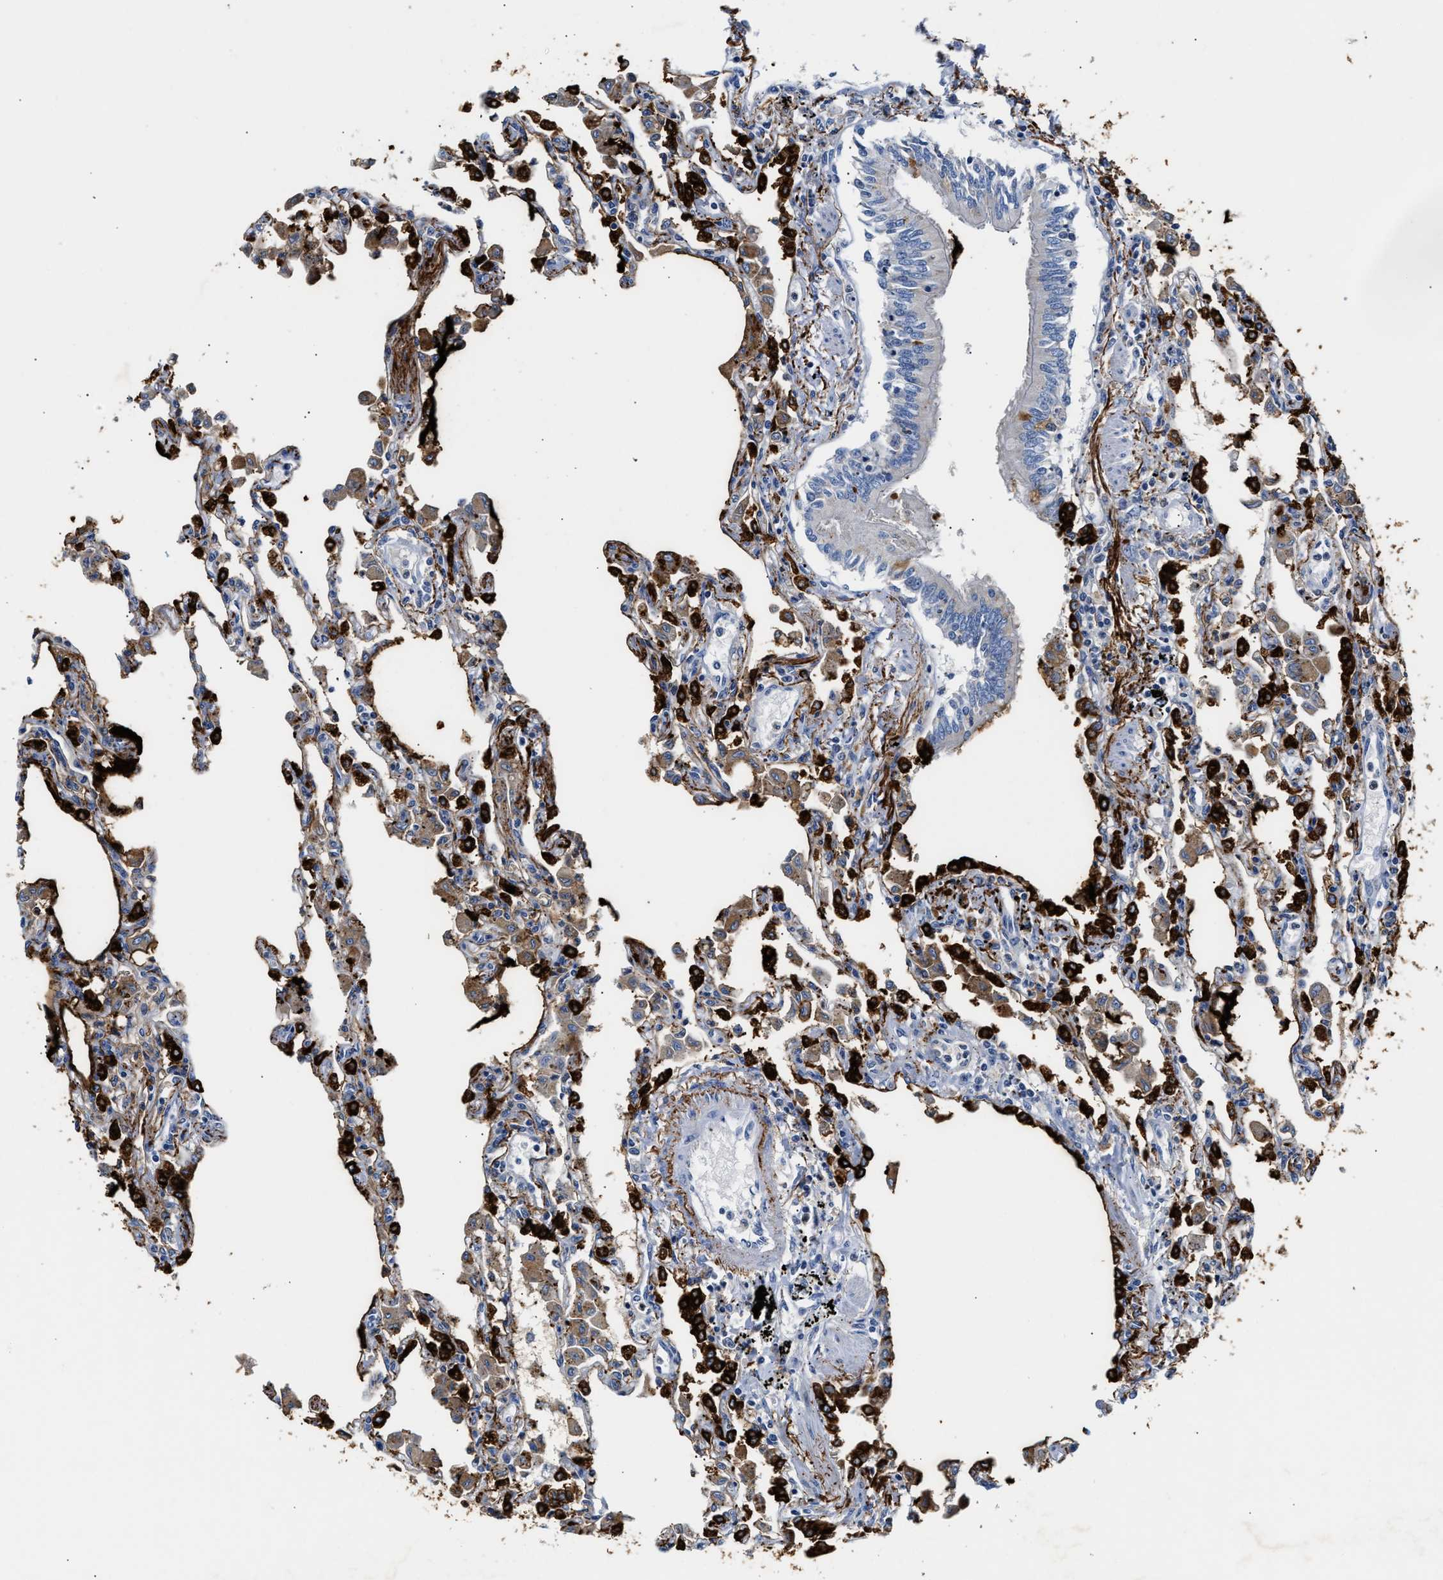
{"staining": {"intensity": "weak", "quantity": "<25%", "location": "cytoplasmic/membranous"}, "tissue": "lung", "cell_type": "Alveolar cells", "image_type": "normal", "snomed": [{"axis": "morphology", "description": "Normal tissue, NOS"}, {"axis": "topography", "description": "Bronchus"}, {"axis": "topography", "description": "Lung"}], "caption": "This is an immunohistochemistry image of normal human lung. There is no expression in alveolar cells.", "gene": "FAM185A", "patient": {"sex": "female", "age": 49}}